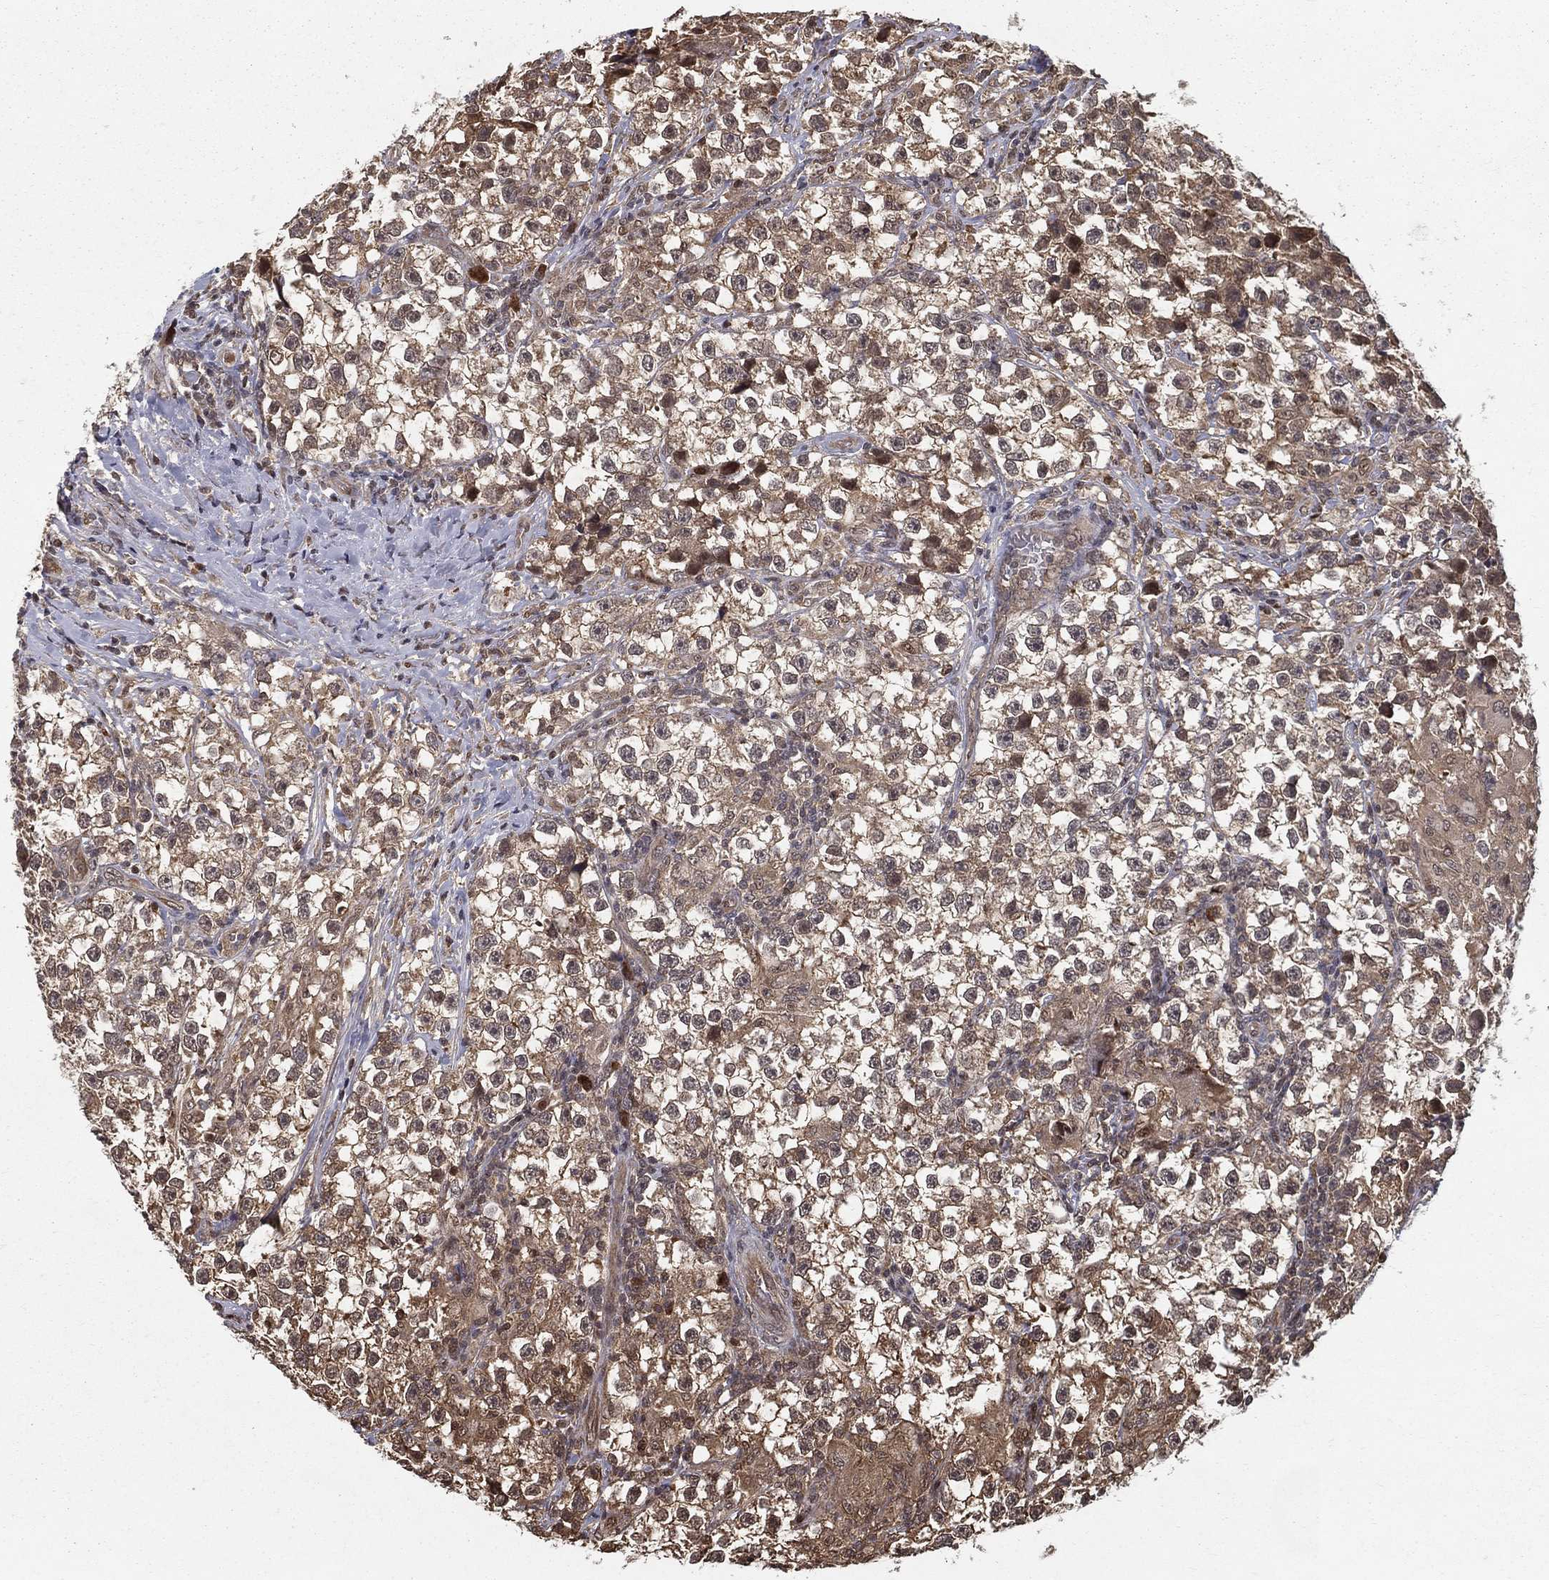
{"staining": {"intensity": "weak", "quantity": "25%-75%", "location": "cytoplasmic/membranous"}, "tissue": "testis cancer", "cell_type": "Tumor cells", "image_type": "cancer", "snomed": [{"axis": "morphology", "description": "Seminoma, NOS"}, {"axis": "topography", "description": "Testis"}], "caption": "Tumor cells display weak cytoplasmic/membranous staining in approximately 25%-75% of cells in testis cancer (seminoma).", "gene": "SLC6A6", "patient": {"sex": "male", "age": 46}}